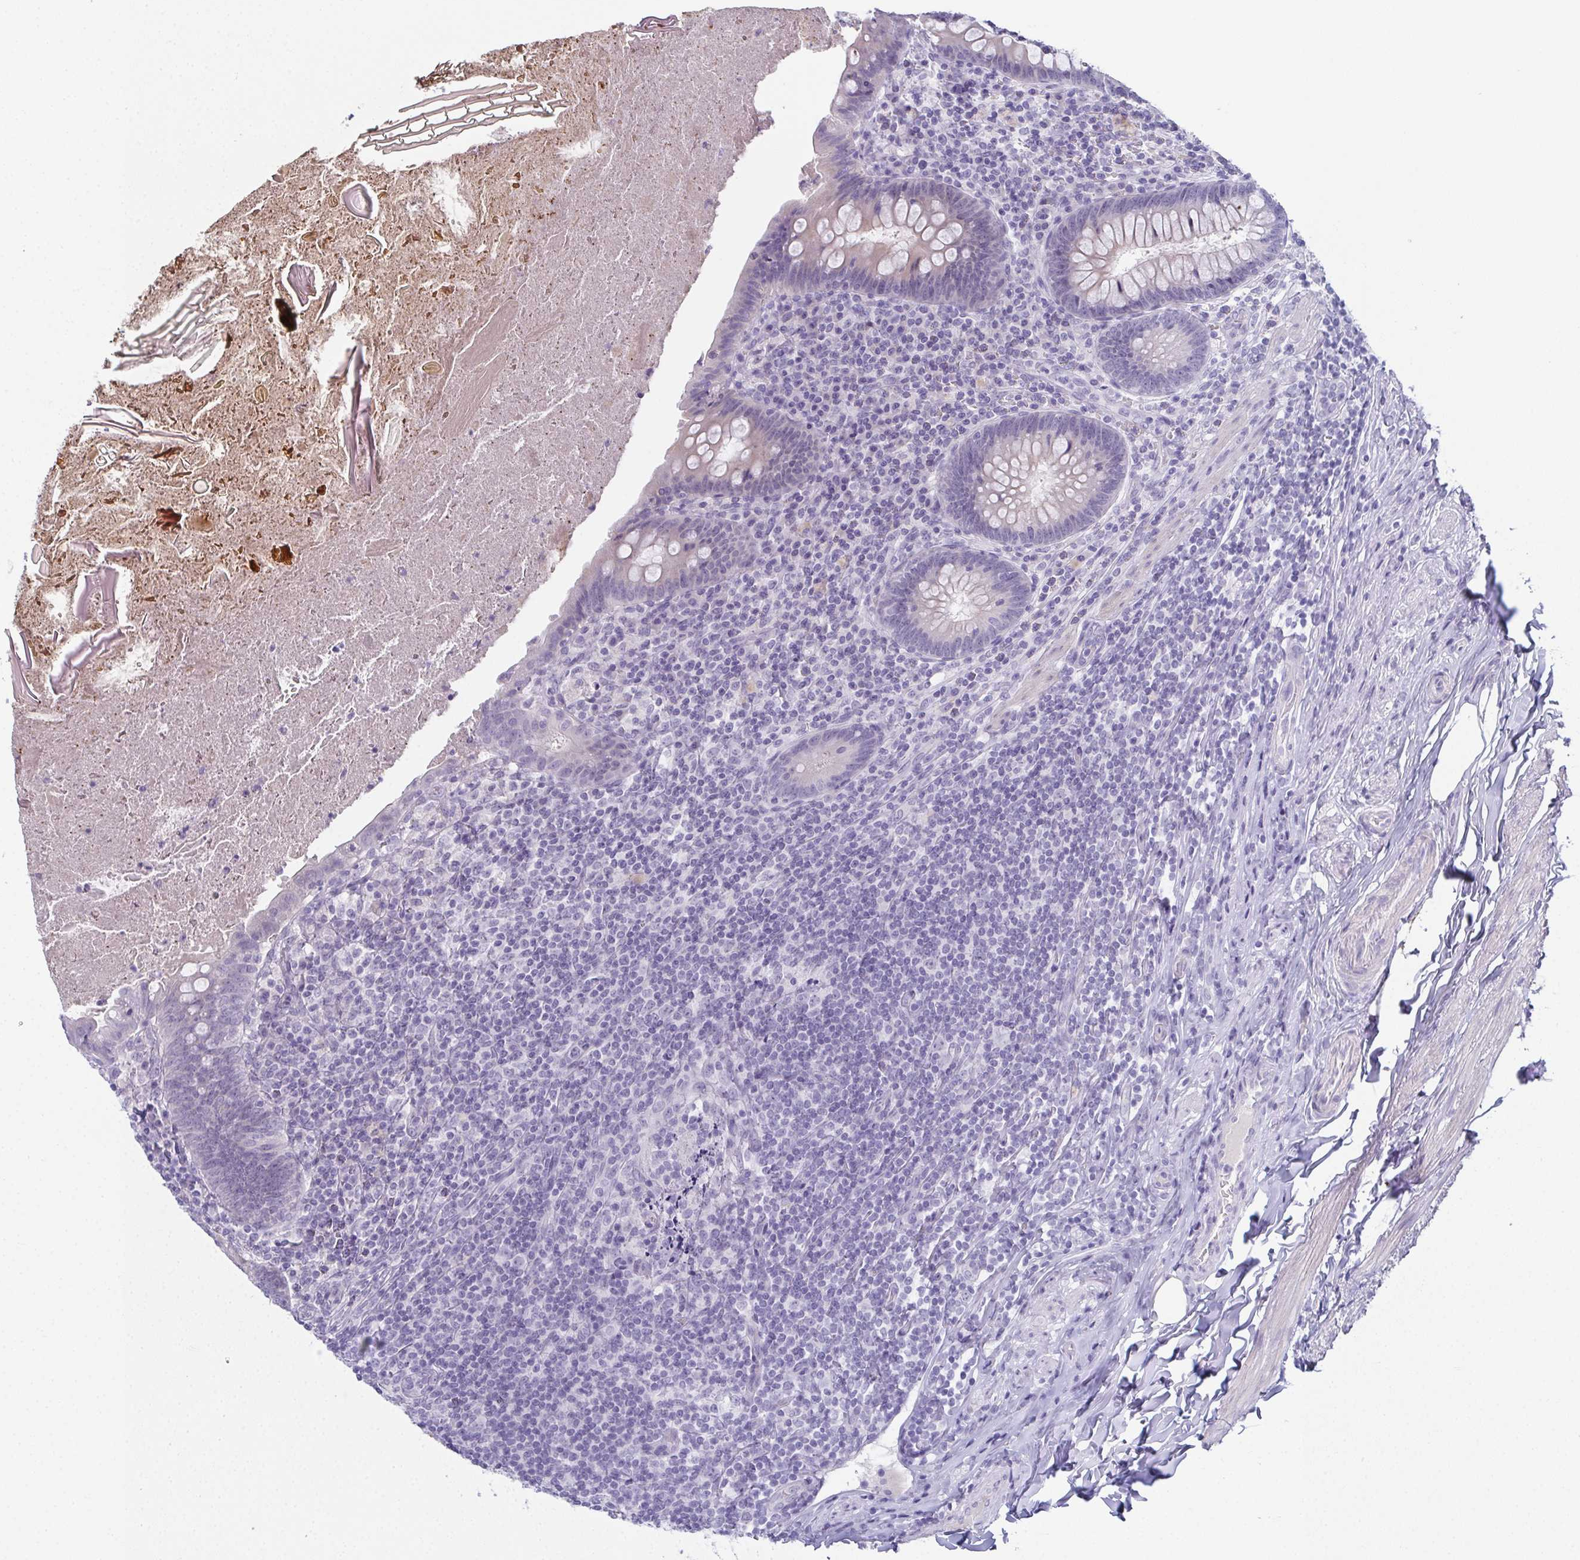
{"staining": {"intensity": "negative", "quantity": "none", "location": "none"}, "tissue": "appendix", "cell_type": "Glandular cells", "image_type": "normal", "snomed": [{"axis": "morphology", "description": "Normal tissue, NOS"}, {"axis": "topography", "description": "Appendix"}], "caption": "Immunohistochemistry (IHC) histopathology image of normal appendix: human appendix stained with DAB (3,3'-diaminobenzidine) demonstrates no significant protein positivity in glandular cells.", "gene": "SLC36A2", "patient": {"sex": "male", "age": 47}}